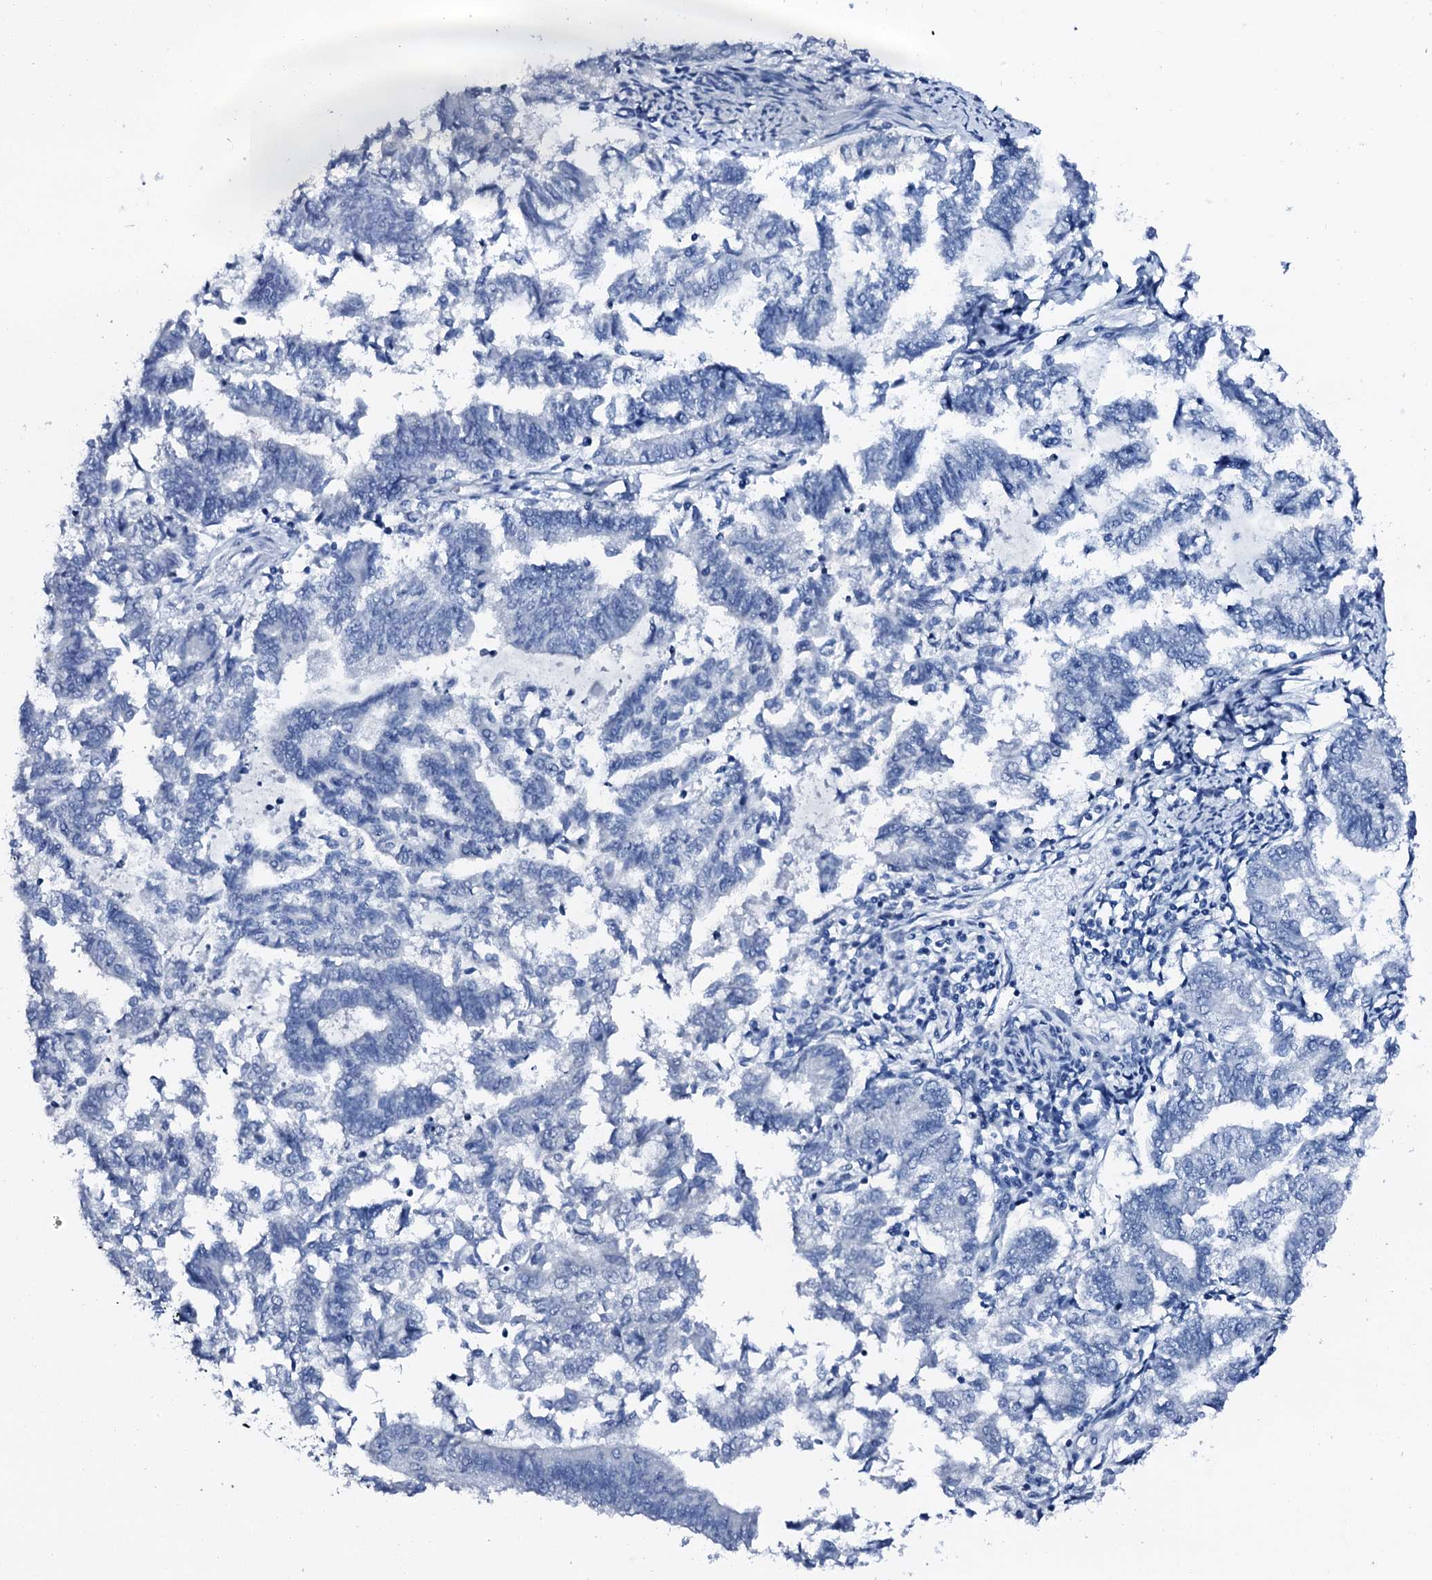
{"staining": {"intensity": "negative", "quantity": "none", "location": "none"}, "tissue": "endometrial cancer", "cell_type": "Tumor cells", "image_type": "cancer", "snomed": [{"axis": "morphology", "description": "Adenocarcinoma, NOS"}, {"axis": "topography", "description": "Endometrium"}], "caption": "This is an immunohistochemistry photomicrograph of human endometrial cancer (adenocarcinoma). There is no positivity in tumor cells.", "gene": "PTH", "patient": {"sex": "female", "age": 79}}